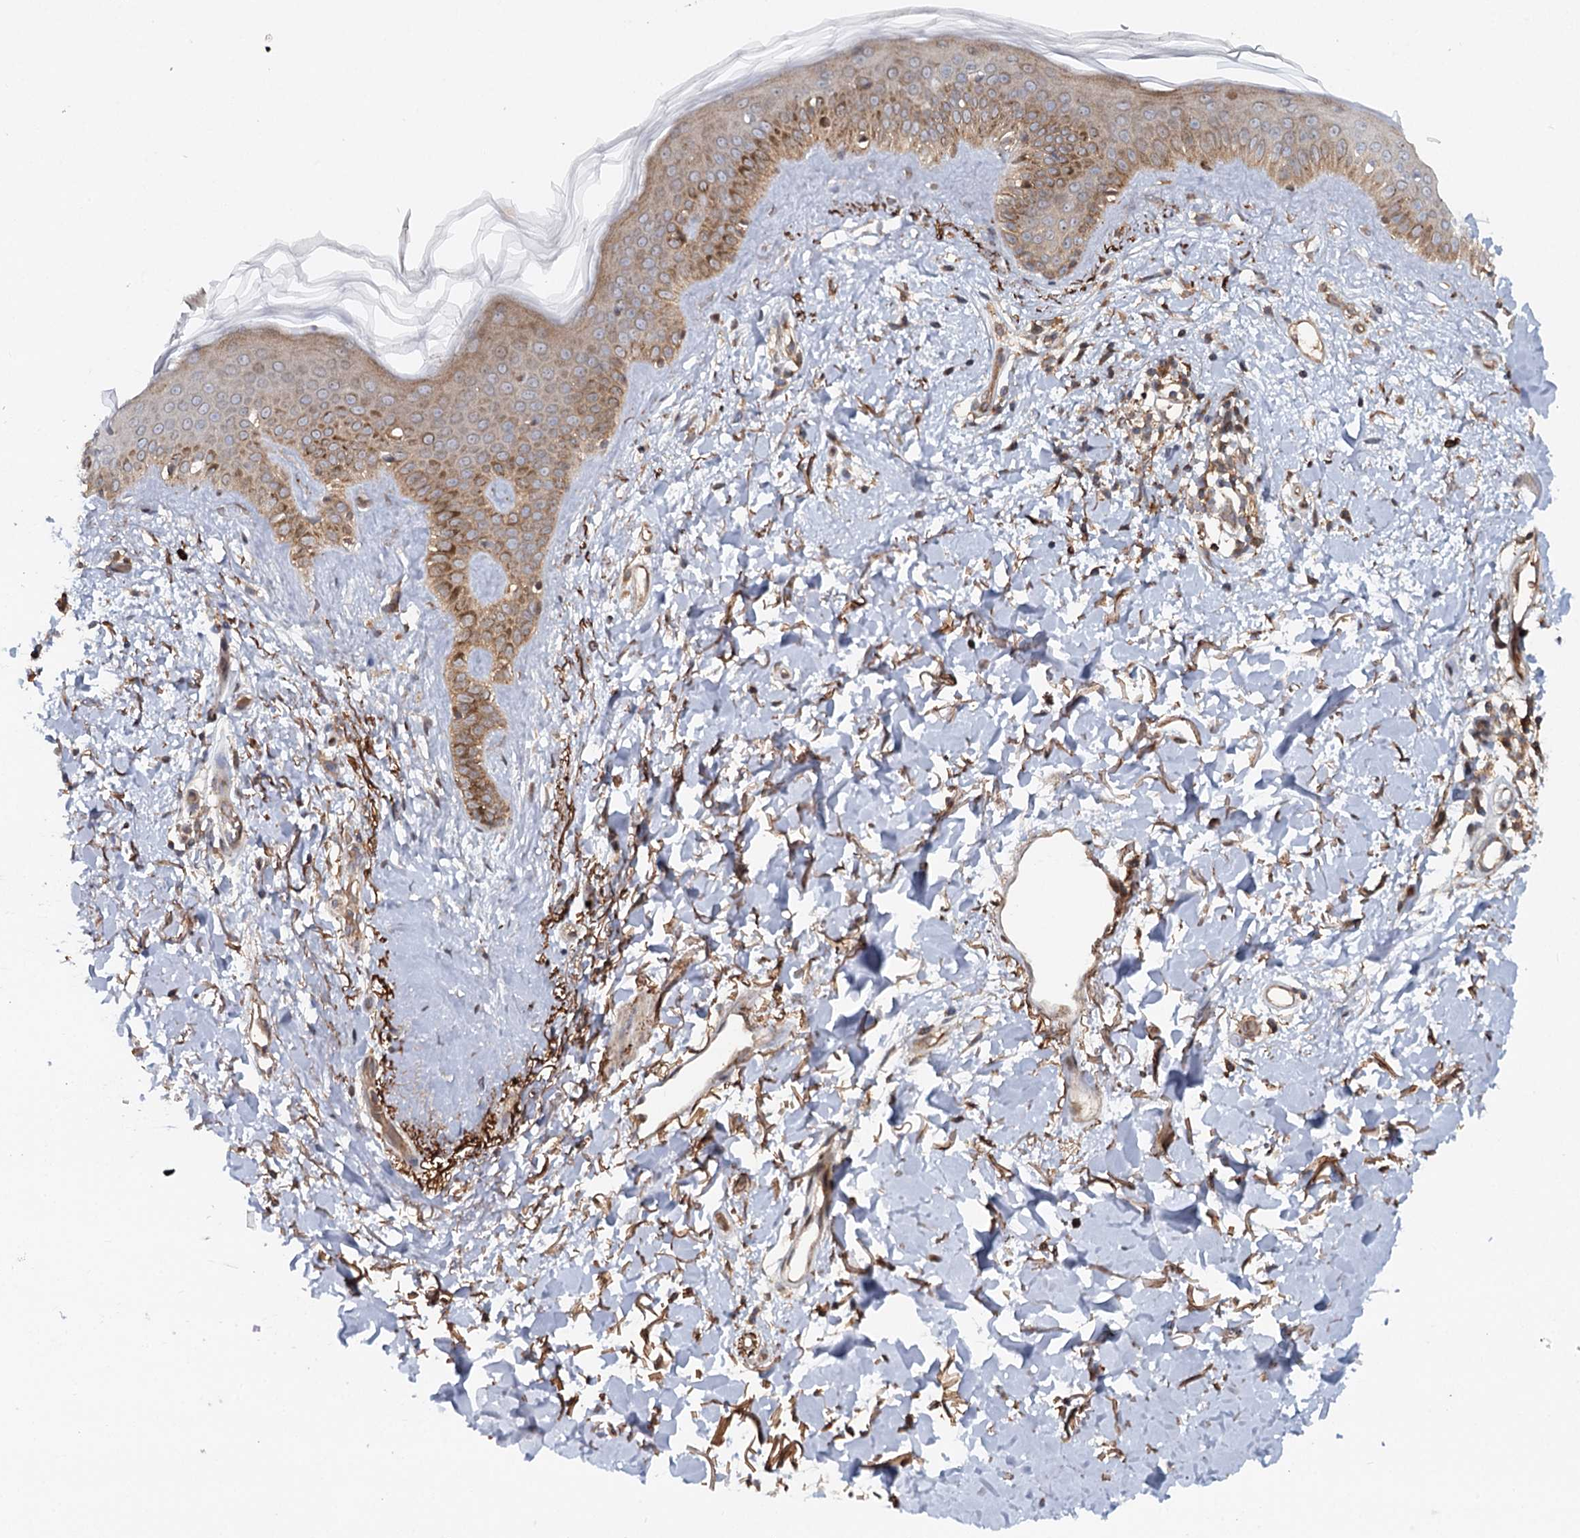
{"staining": {"intensity": "moderate", "quantity": ">75%", "location": "cytoplasmic/membranous"}, "tissue": "skin", "cell_type": "Fibroblasts", "image_type": "normal", "snomed": [{"axis": "morphology", "description": "Normal tissue, NOS"}, {"axis": "topography", "description": "Skin"}], "caption": "Skin stained with a brown dye demonstrates moderate cytoplasmic/membranous positive positivity in approximately >75% of fibroblasts.", "gene": "RNF111", "patient": {"sex": "female", "age": 58}}